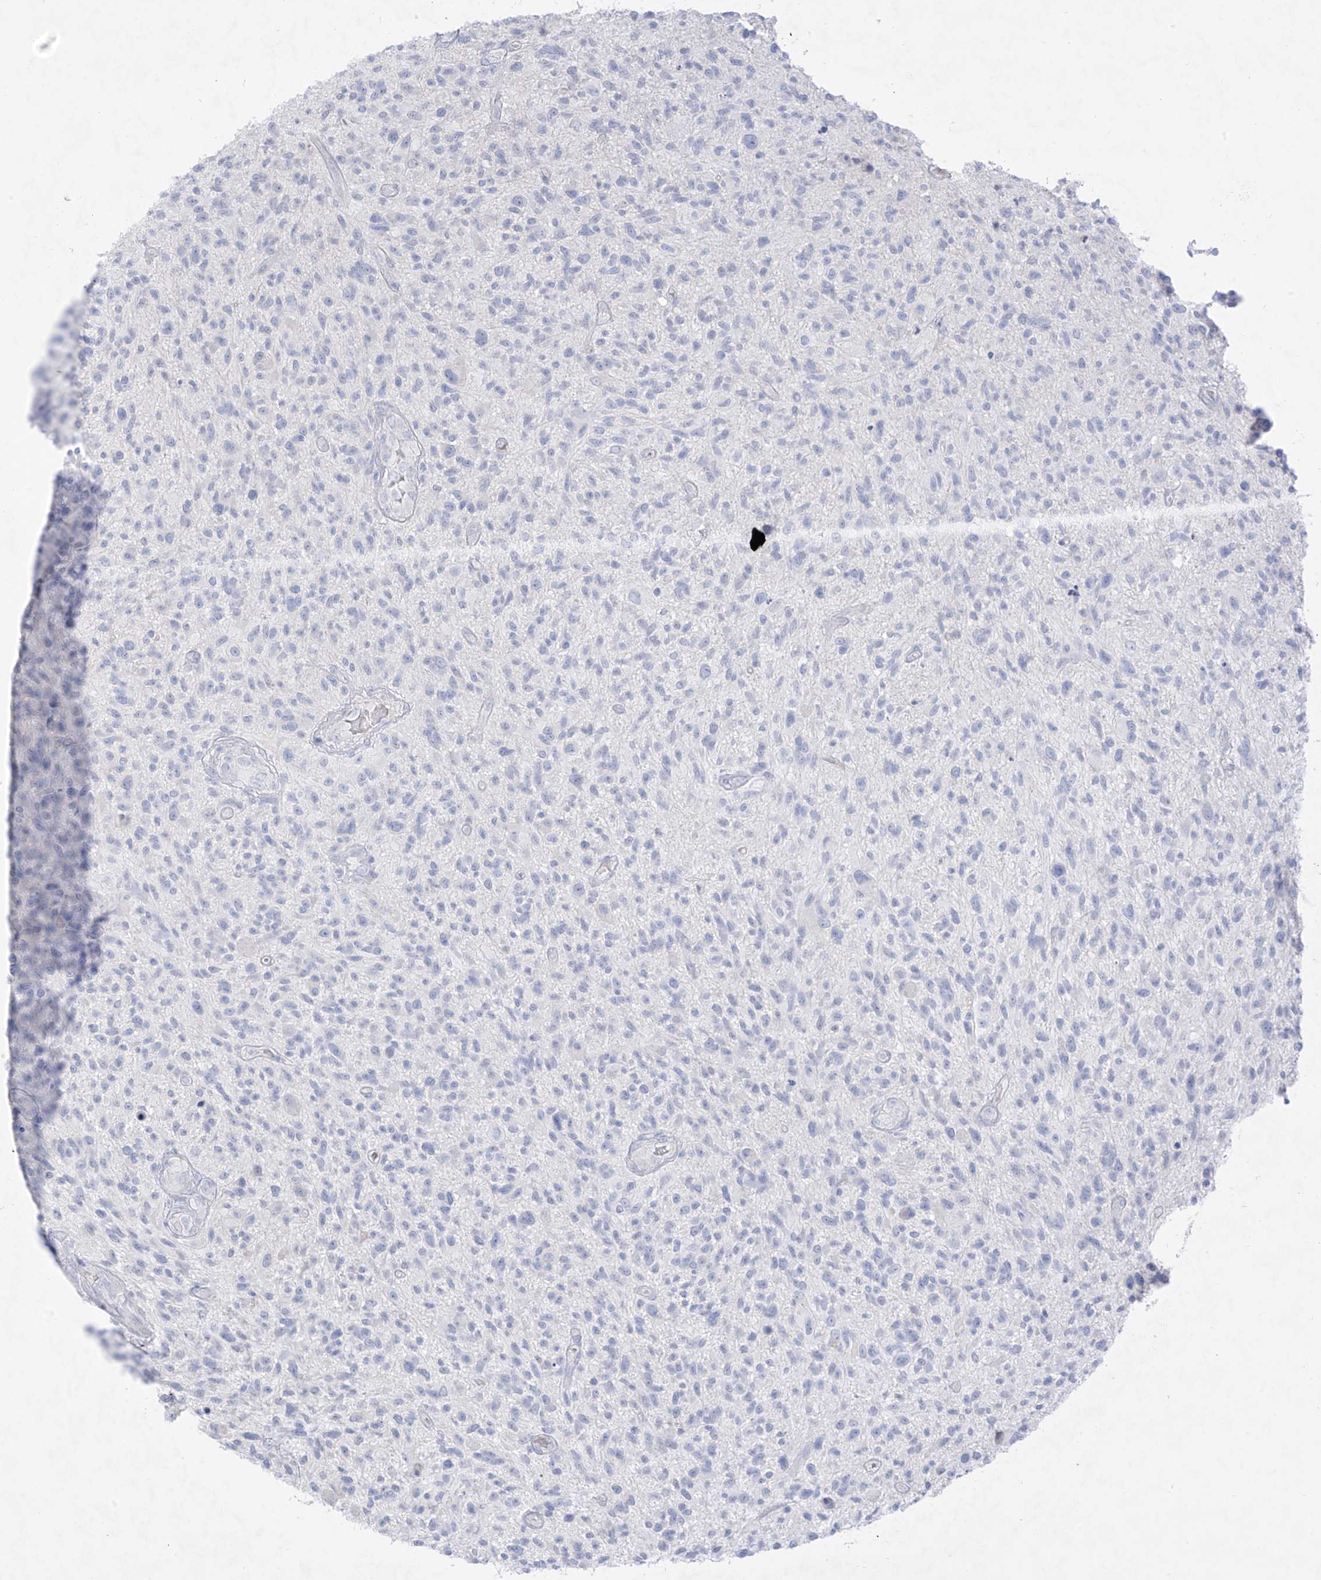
{"staining": {"intensity": "negative", "quantity": "none", "location": "none"}, "tissue": "glioma", "cell_type": "Tumor cells", "image_type": "cancer", "snomed": [{"axis": "morphology", "description": "Glioma, malignant, High grade"}, {"axis": "topography", "description": "Brain"}], "caption": "Tumor cells show no significant positivity in high-grade glioma (malignant).", "gene": "TGM4", "patient": {"sex": "male", "age": 47}}